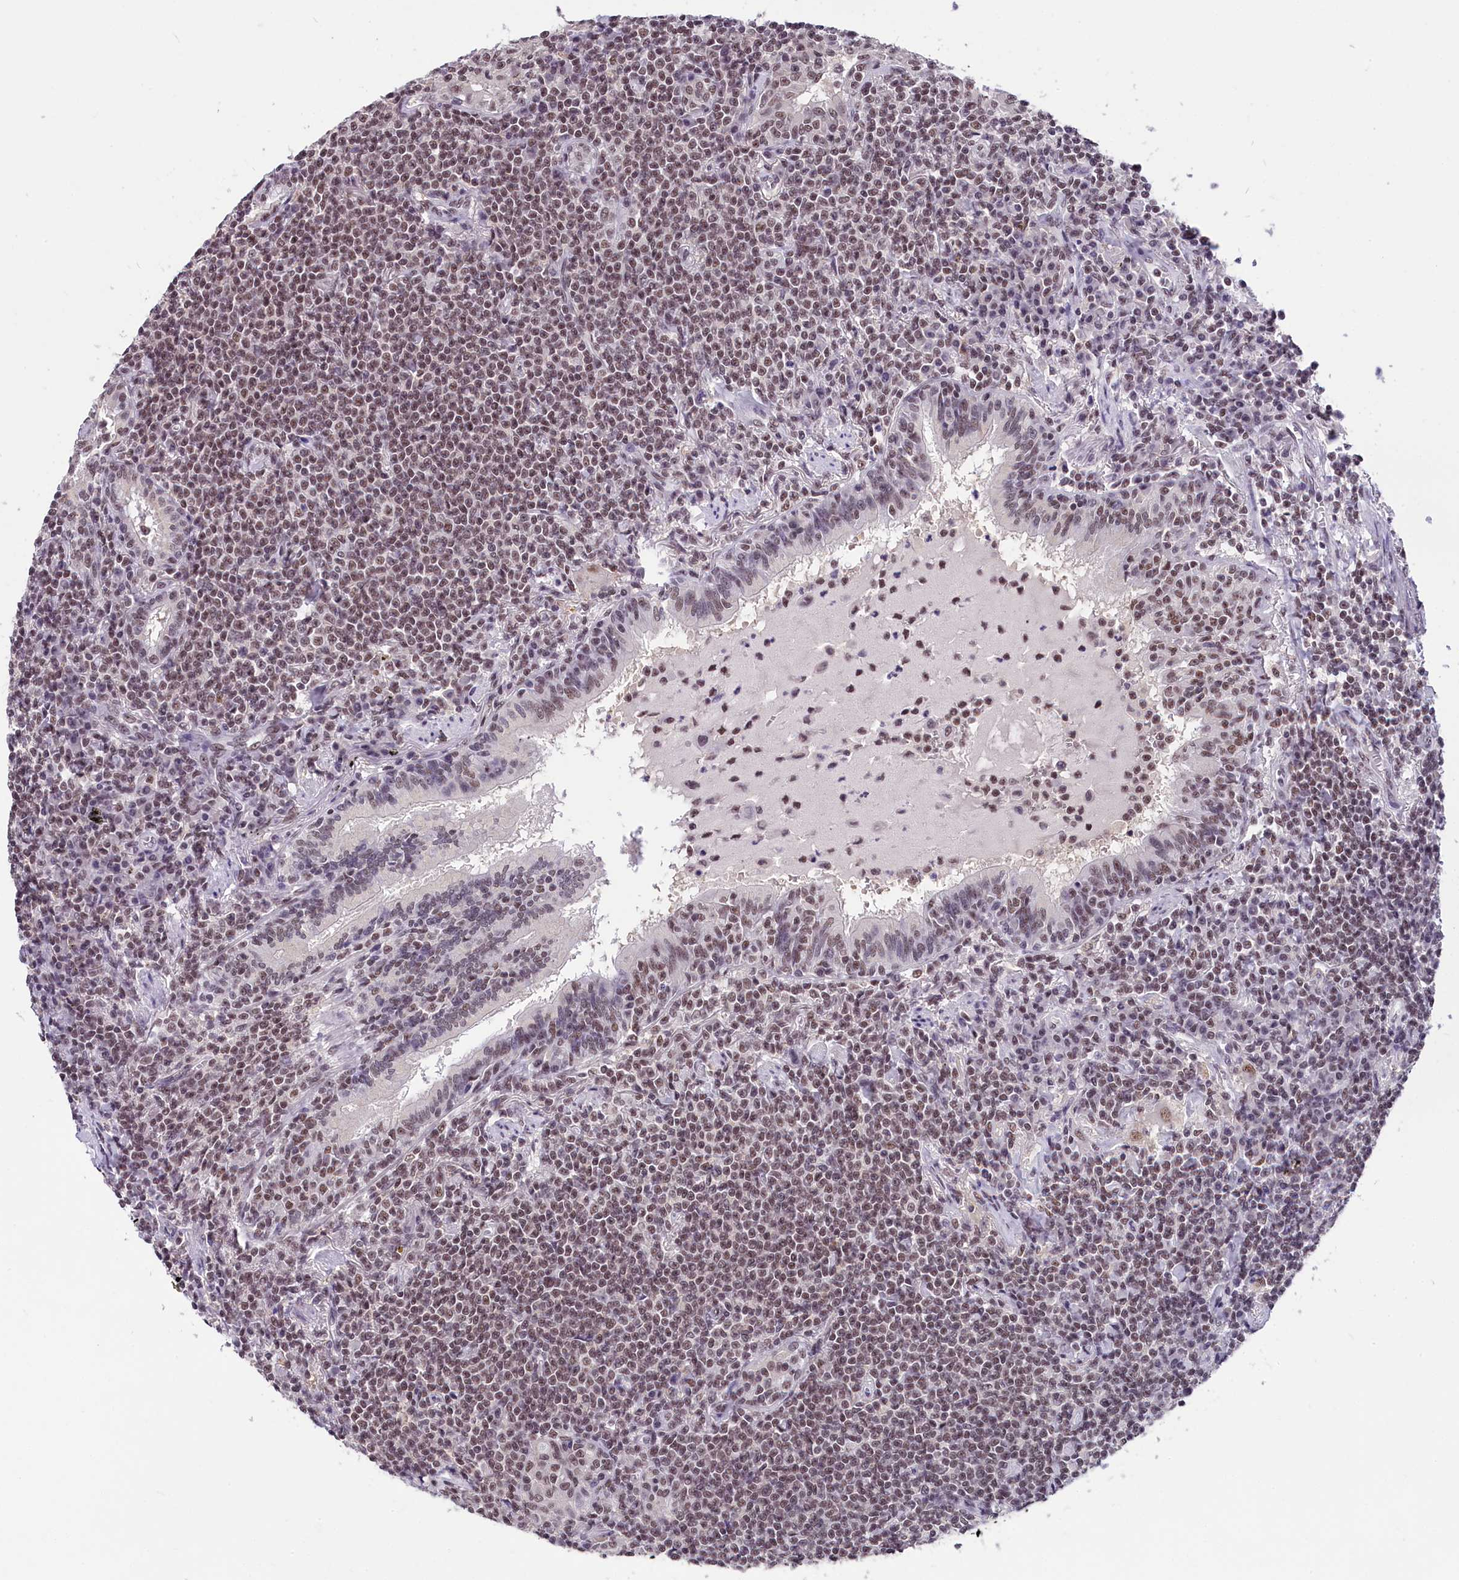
{"staining": {"intensity": "moderate", "quantity": ">75%", "location": "nuclear"}, "tissue": "lymphoma", "cell_type": "Tumor cells", "image_type": "cancer", "snomed": [{"axis": "morphology", "description": "Malignant lymphoma, non-Hodgkin's type, Low grade"}, {"axis": "topography", "description": "Lung"}], "caption": "Moderate nuclear positivity is seen in approximately >75% of tumor cells in low-grade malignant lymphoma, non-Hodgkin's type.", "gene": "ZC3H4", "patient": {"sex": "female", "age": 71}}